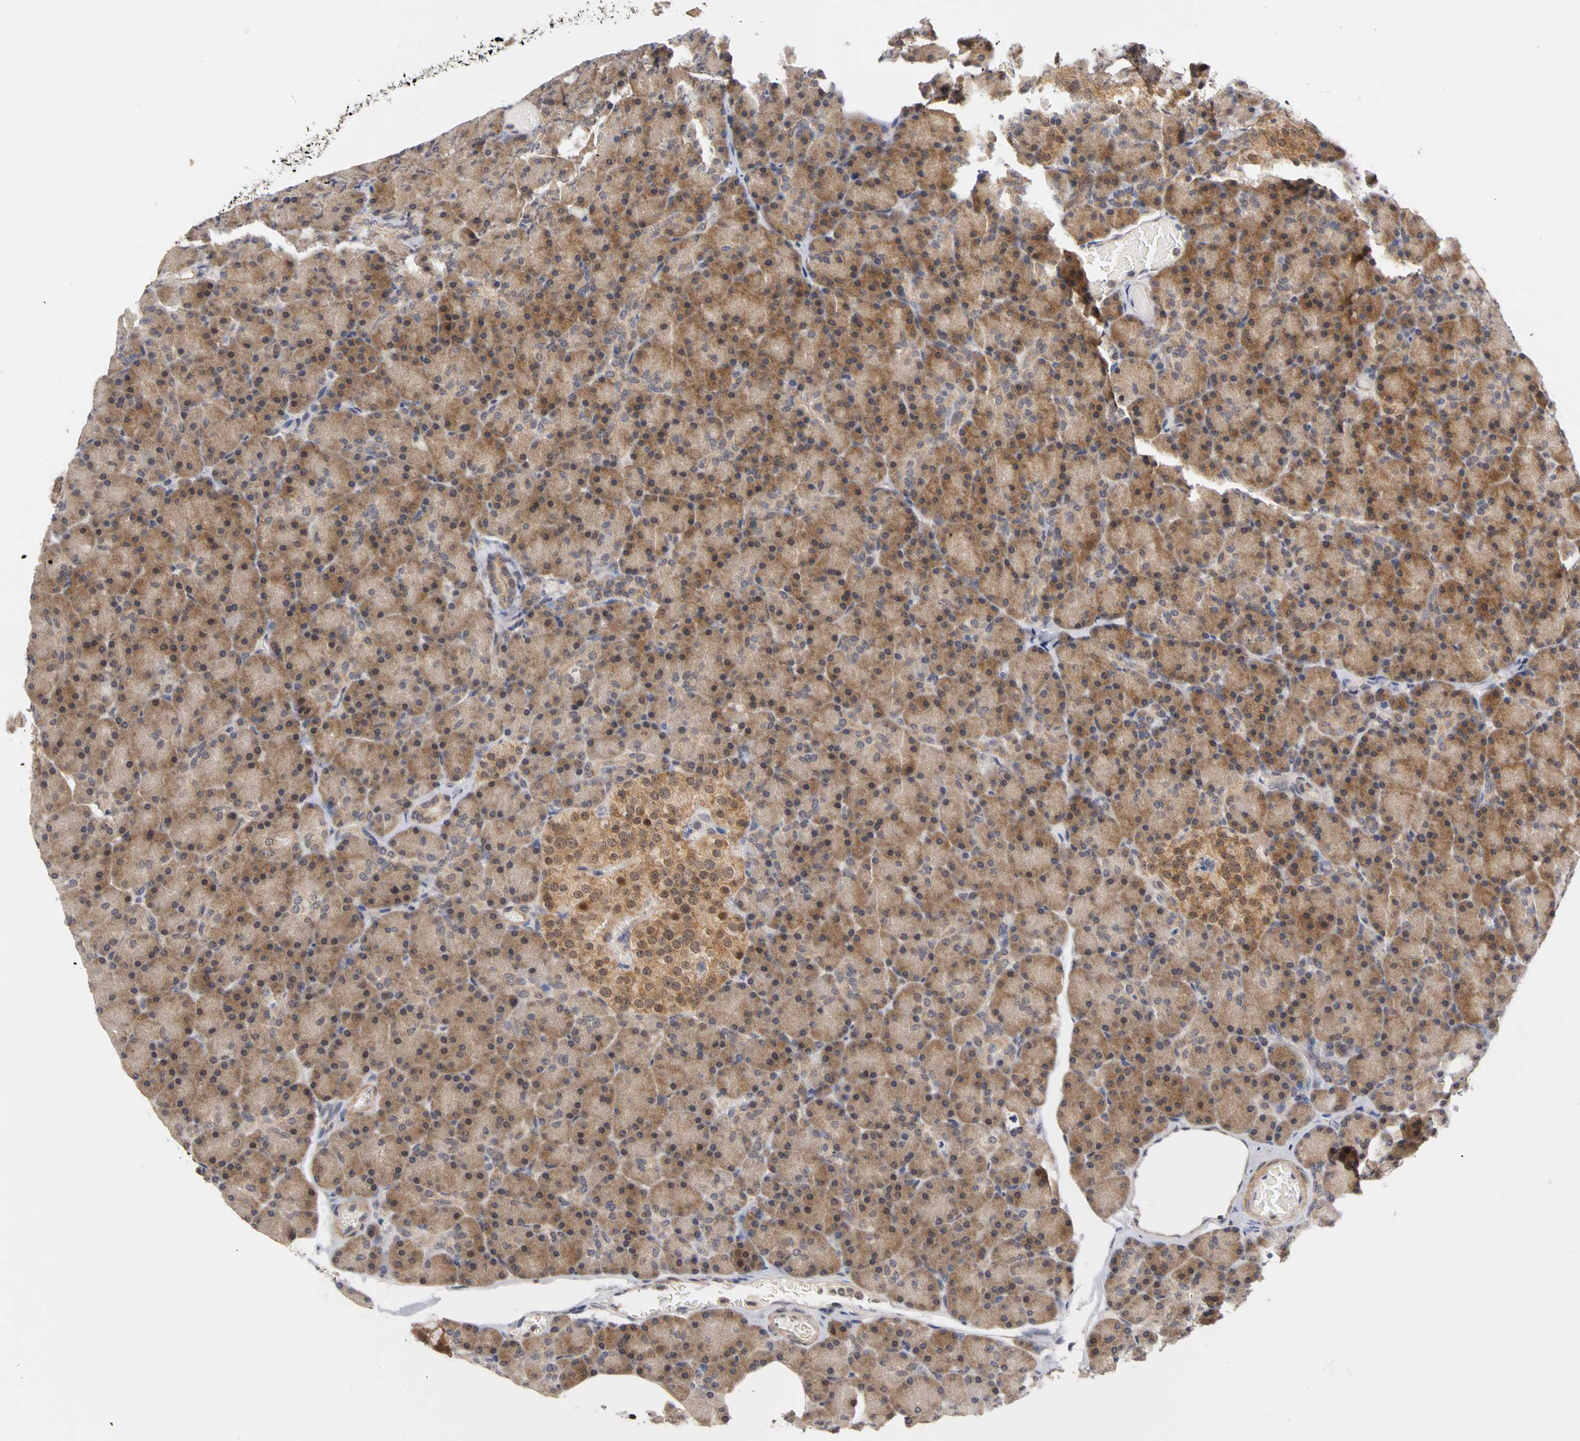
{"staining": {"intensity": "strong", "quantity": ">75%", "location": "cytoplasmic/membranous,nuclear"}, "tissue": "pancreas", "cell_type": "Exocrine glandular cells", "image_type": "normal", "snomed": [{"axis": "morphology", "description": "Normal tissue, NOS"}, {"axis": "topography", "description": "Pancreas"}], "caption": "Immunohistochemical staining of unremarkable pancreas exhibits >75% levels of strong cytoplasmic/membranous,nuclear protein expression in approximately >75% of exocrine glandular cells.", "gene": "UBE2M", "patient": {"sex": "female", "age": 43}}